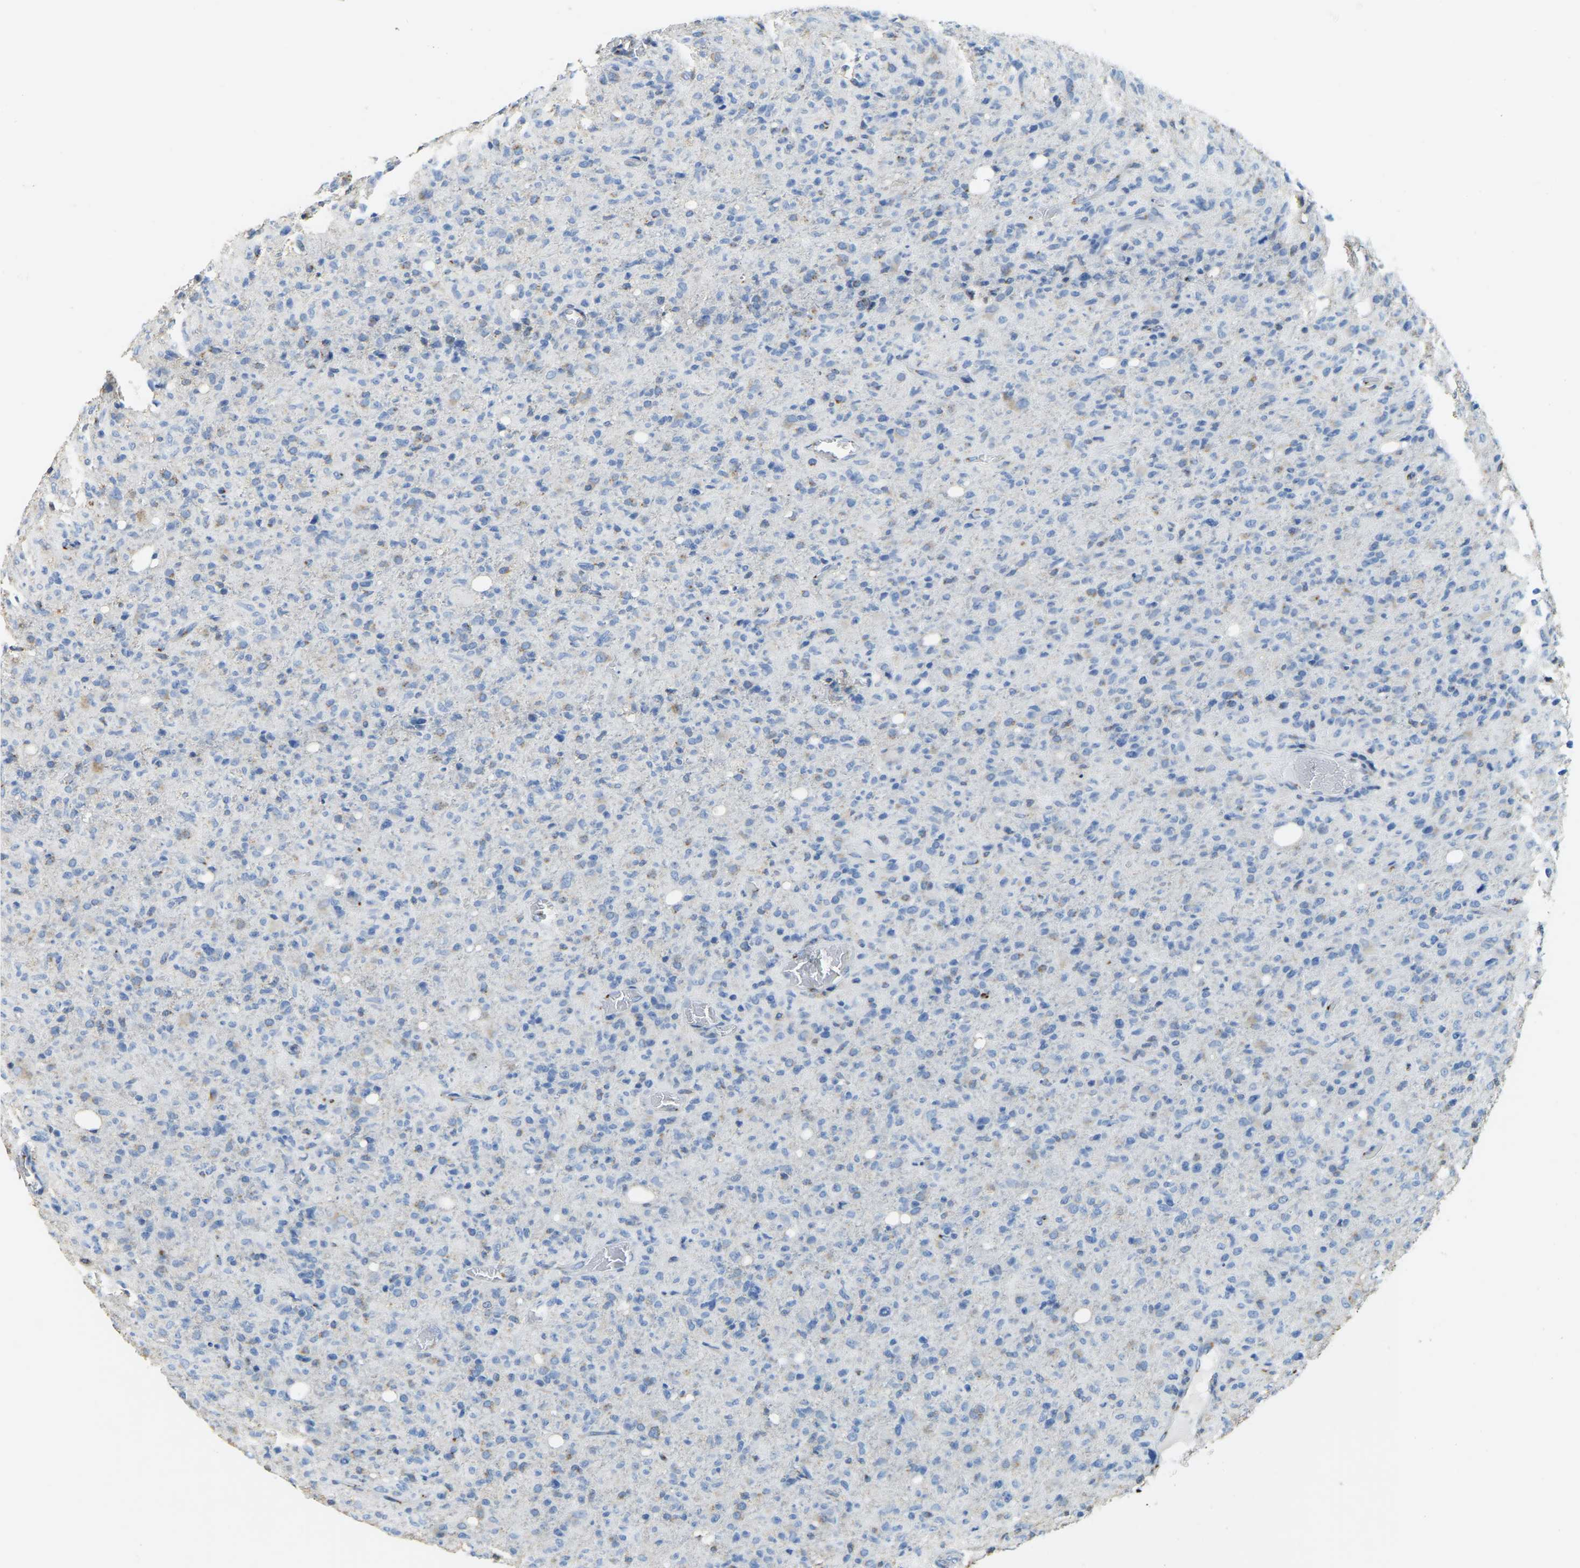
{"staining": {"intensity": "negative", "quantity": "none", "location": "none"}, "tissue": "glioma", "cell_type": "Tumor cells", "image_type": "cancer", "snomed": [{"axis": "morphology", "description": "Glioma, malignant, High grade"}, {"axis": "topography", "description": "Brain"}], "caption": "Protein analysis of glioma reveals no significant expression in tumor cells. Nuclei are stained in blue.", "gene": "FAM174A", "patient": {"sex": "female", "age": 57}}